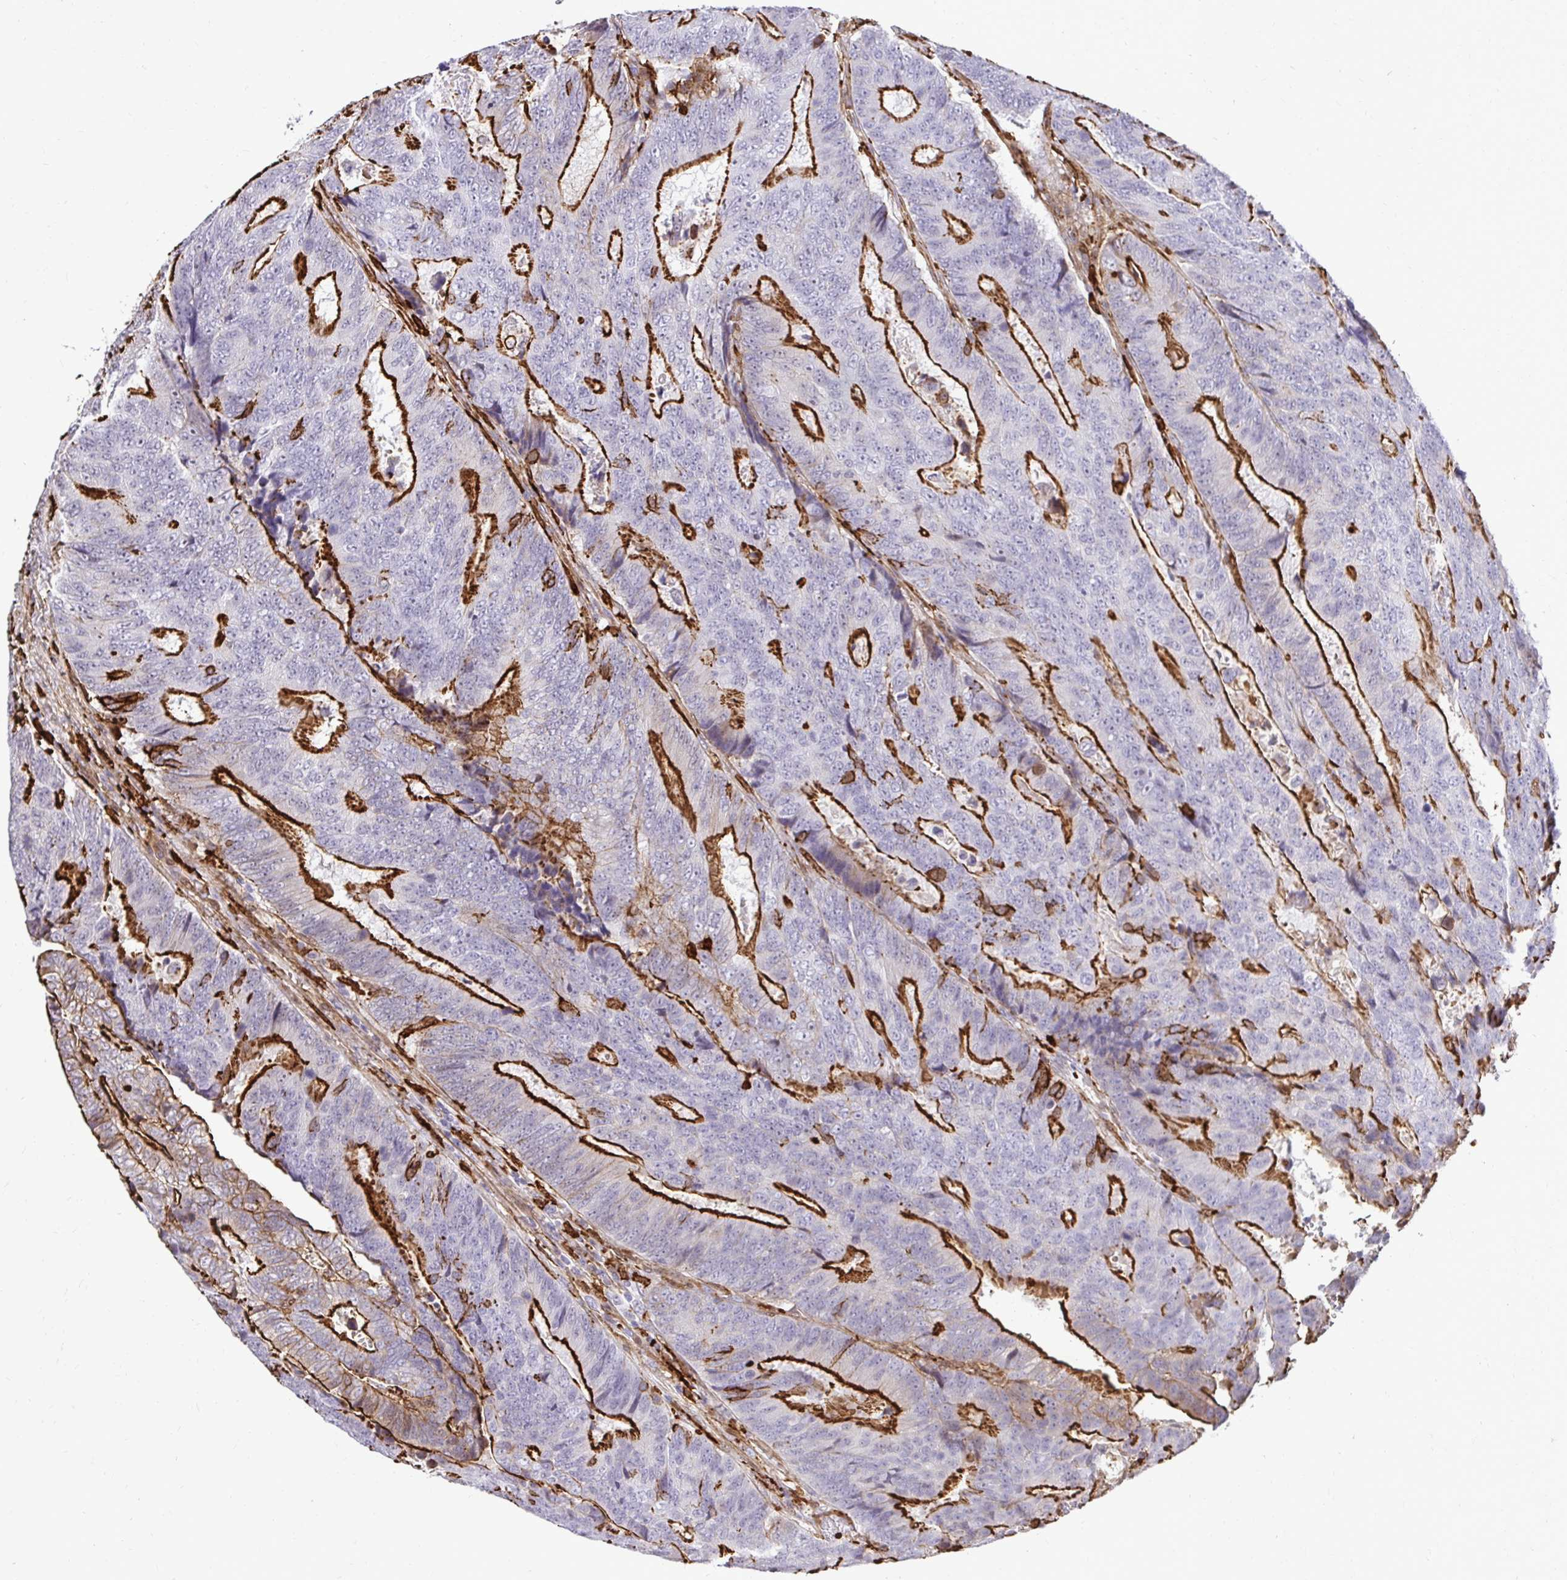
{"staining": {"intensity": "strong", "quantity": "25%-75%", "location": "cytoplasmic/membranous"}, "tissue": "colorectal cancer", "cell_type": "Tumor cells", "image_type": "cancer", "snomed": [{"axis": "morphology", "description": "Adenocarcinoma, NOS"}, {"axis": "topography", "description": "Colon"}], "caption": "Strong cytoplasmic/membranous expression is seen in about 25%-75% of tumor cells in adenocarcinoma (colorectal). (DAB = brown stain, brightfield microscopy at high magnification).", "gene": "GSN", "patient": {"sex": "female", "age": 48}}